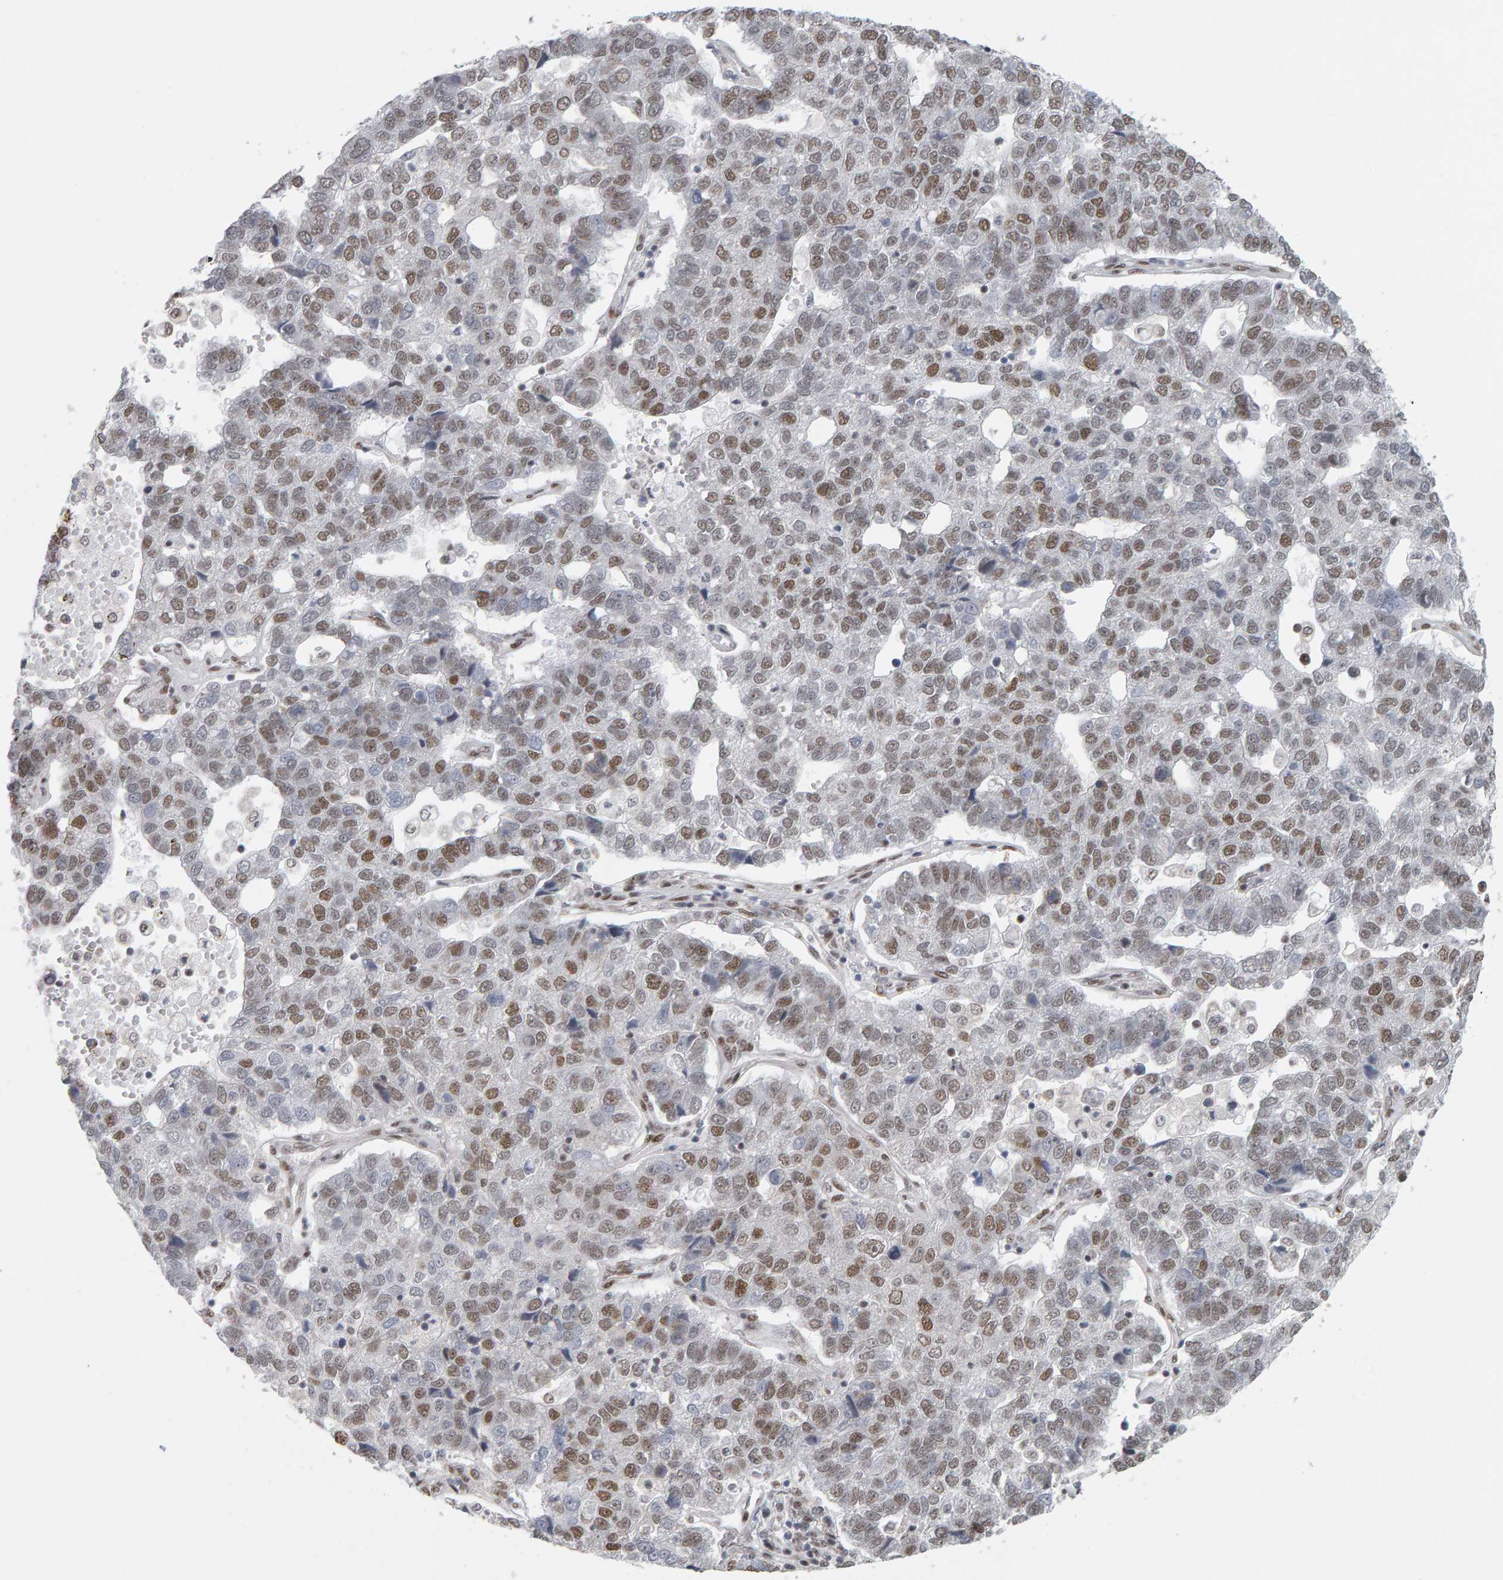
{"staining": {"intensity": "moderate", "quantity": "25%-75%", "location": "nuclear"}, "tissue": "pancreatic cancer", "cell_type": "Tumor cells", "image_type": "cancer", "snomed": [{"axis": "morphology", "description": "Adenocarcinoma, NOS"}, {"axis": "topography", "description": "Pancreas"}], "caption": "The micrograph shows immunohistochemical staining of pancreatic cancer. There is moderate nuclear staining is appreciated in approximately 25%-75% of tumor cells.", "gene": "ATF7IP", "patient": {"sex": "female", "age": 61}}